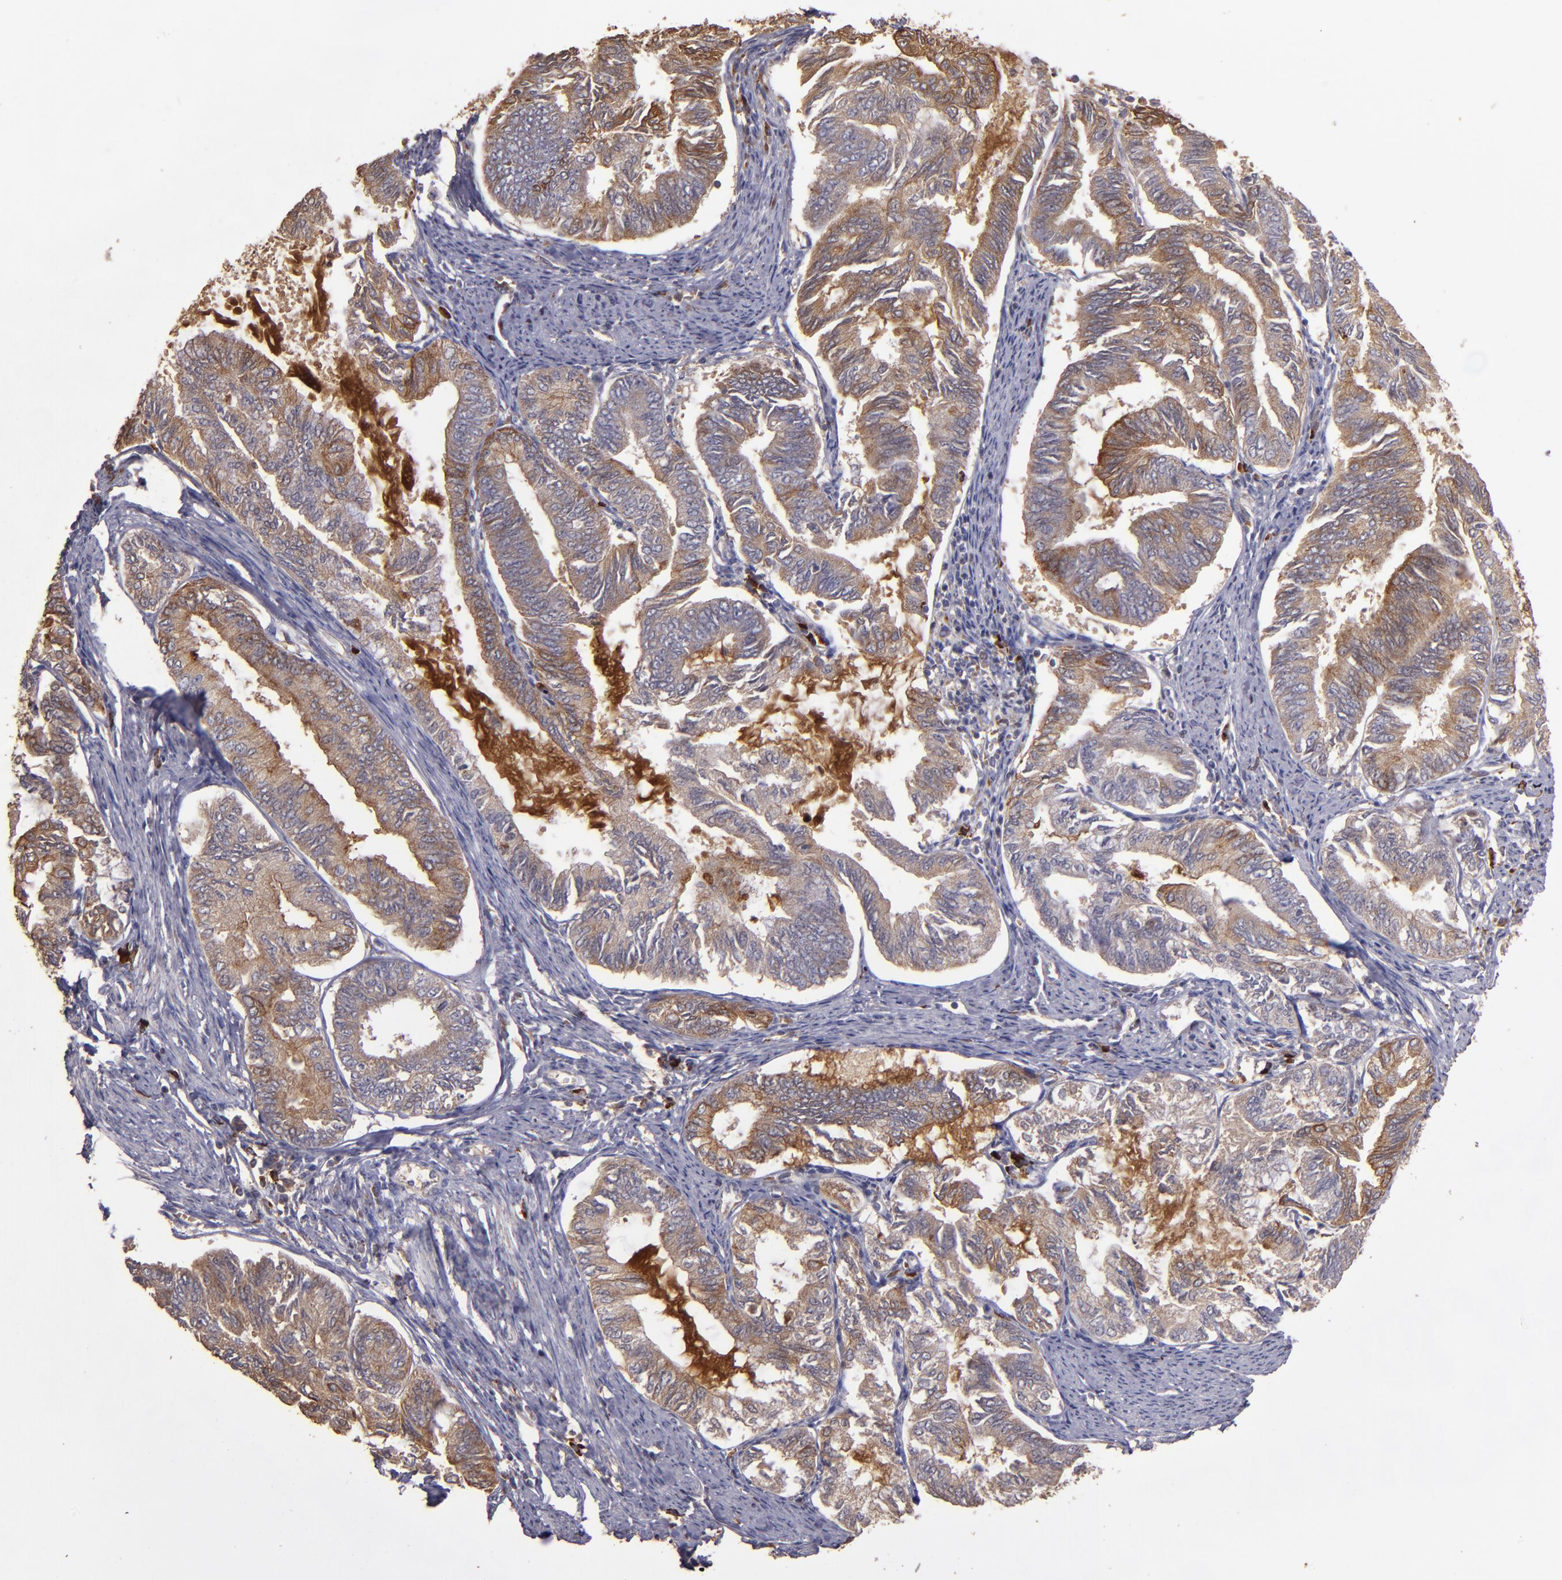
{"staining": {"intensity": "moderate", "quantity": ">75%", "location": "cytoplasmic/membranous"}, "tissue": "endometrial cancer", "cell_type": "Tumor cells", "image_type": "cancer", "snomed": [{"axis": "morphology", "description": "Adenocarcinoma, NOS"}, {"axis": "topography", "description": "Endometrium"}], "caption": "About >75% of tumor cells in human endometrial cancer (adenocarcinoma) display moderate cytoplasmic/membranous protein positivity as visualized by brown immunohistochemical staining.", "gene": "SRRD", "patient": {"sex": "female", "age": 86}}